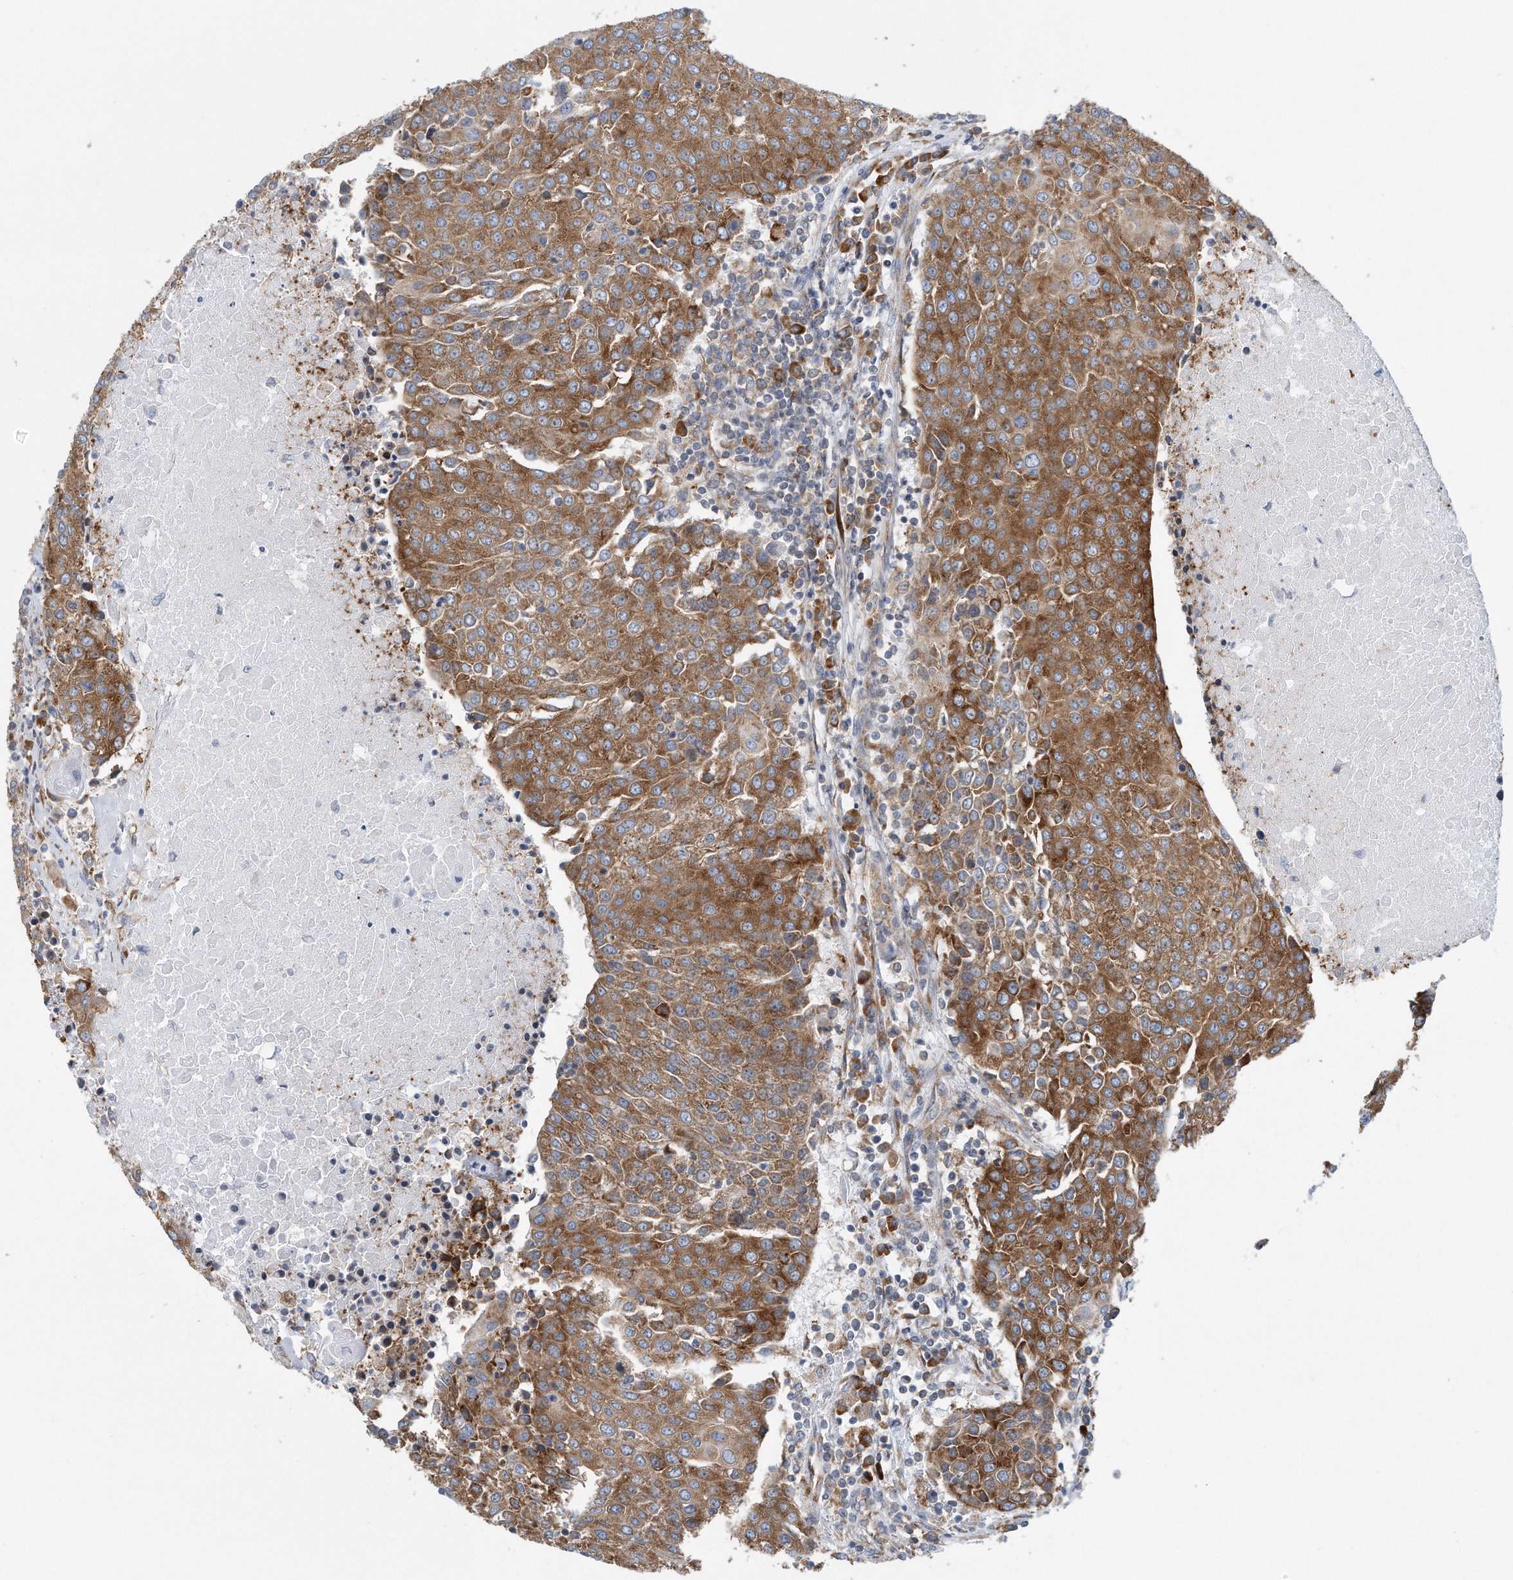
{"staining": {"intensity": "moderate", "quantity": ">75%", "location": "cytoplasmic/membranous"}, "tissue": "urothelial cancer", "cell_type": "Tumor cells", "image_type": "cancer", "snomed": [{"axis": "morphology", "description": "Urothelial carcinoma, High grade"}, {"axis": "topography", "description": "Urinary bladder"}], "caption": "Human urothelial cancer stained with a protein marker displays moderate staining in tumor cells.", "gene": "RPL26L1", "patient": {"sex": "female", "age": 85}}